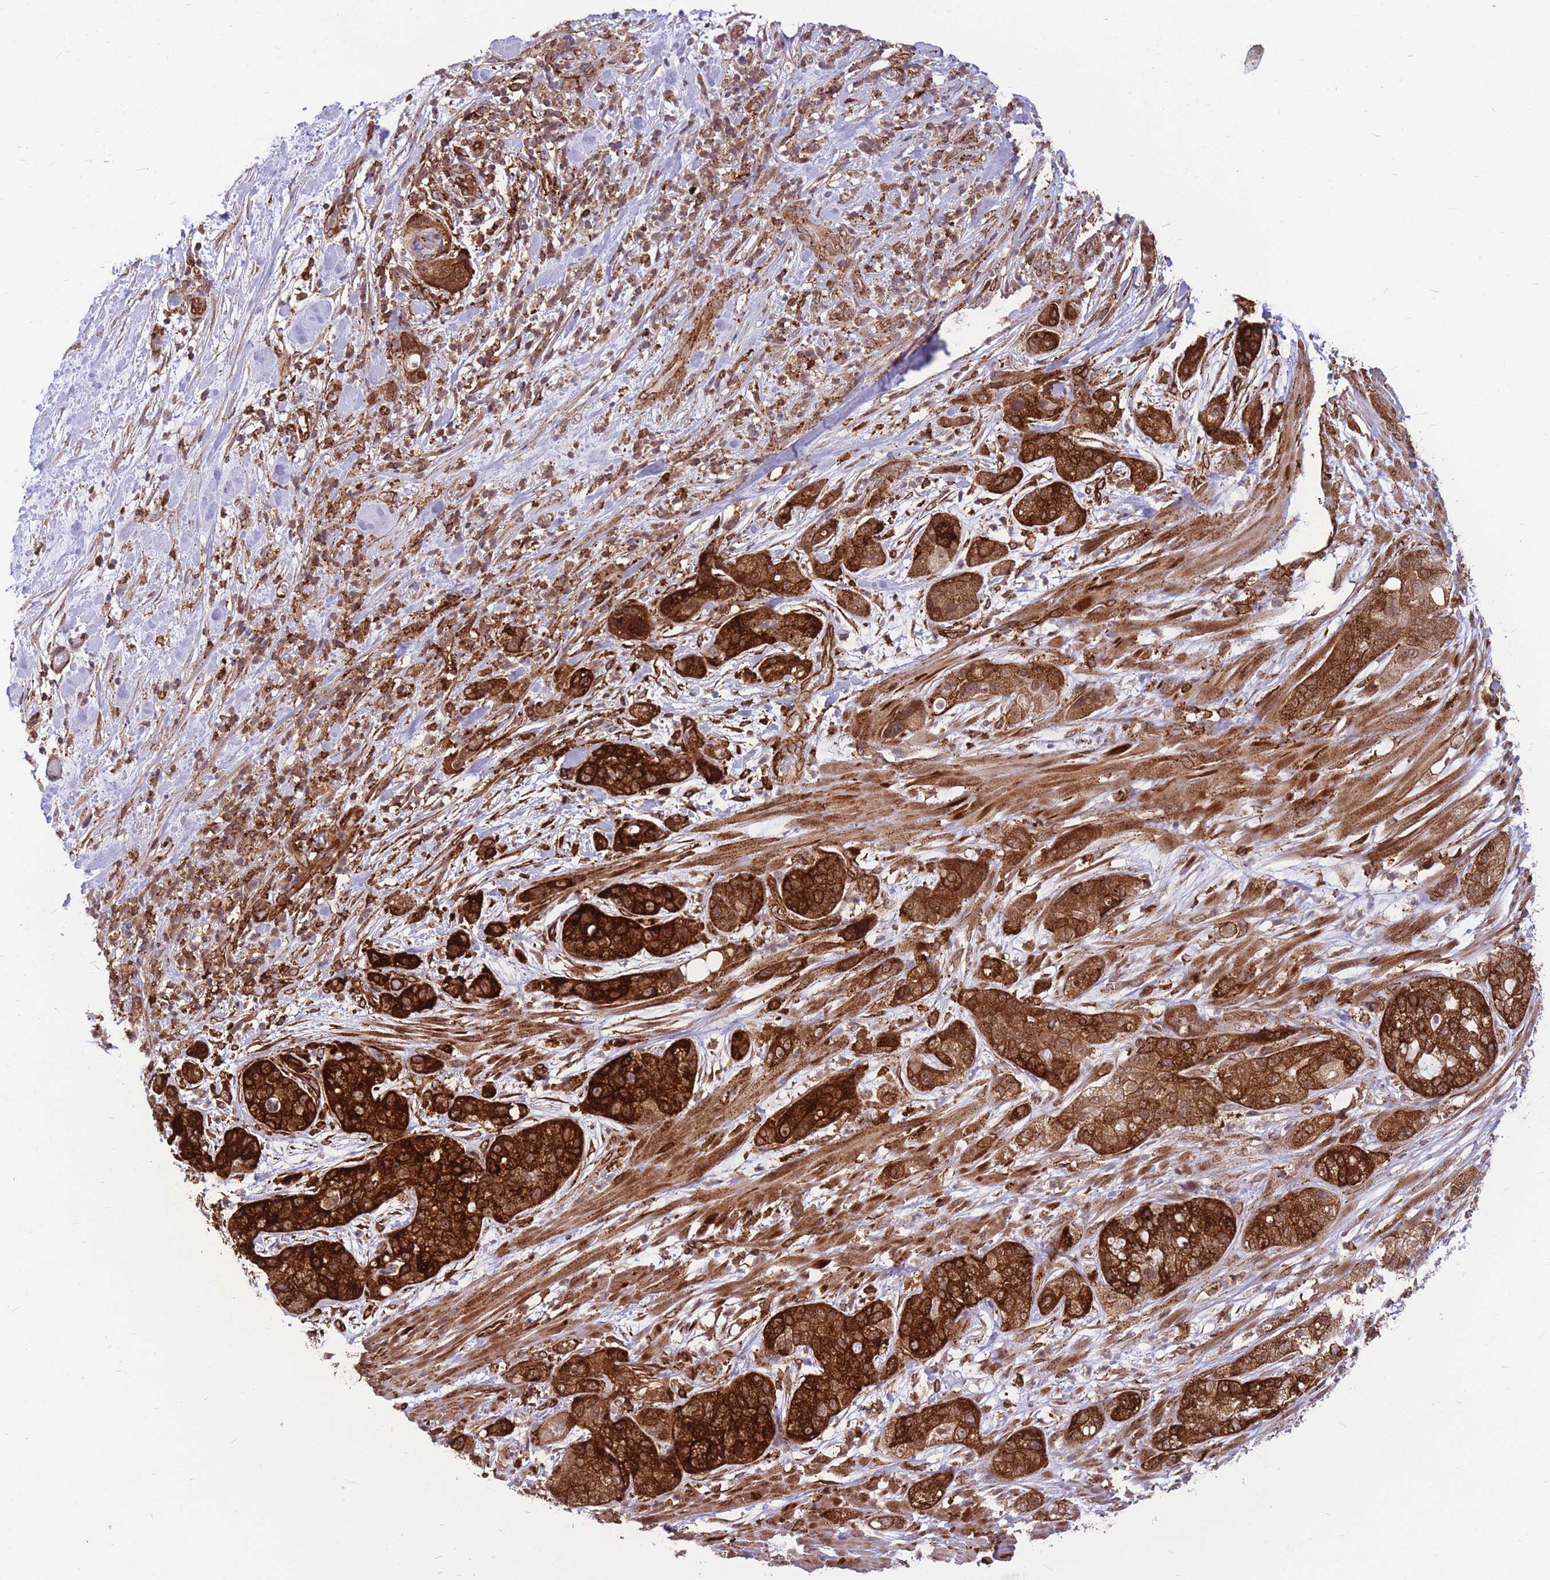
{"staining": {"intensity": "strong", "quantity": ">75%", "location": "cytoplasmic/membranous"}, "tissue": "pancreatic cancer", "cell_type": "Tumor cells", "image_type": "cancer", "snomed": [{"axis": "morphology", "description": "Adenocarcinoma, NOS"}, {"axis": "topography", "description": "Pancreas"}], "caption": "Pancreatic cancer (adenocarcinoma) tissue demonstrates strong cytoplasmic/membranous positivity in approximately >75% of tumor cells (Stains: DAB in brown, nuclei in blue, Microscopy: brightfield microscopy at high magnification).", "gene": "TCF20", "patient": {"sex": "female", "age": 78}}